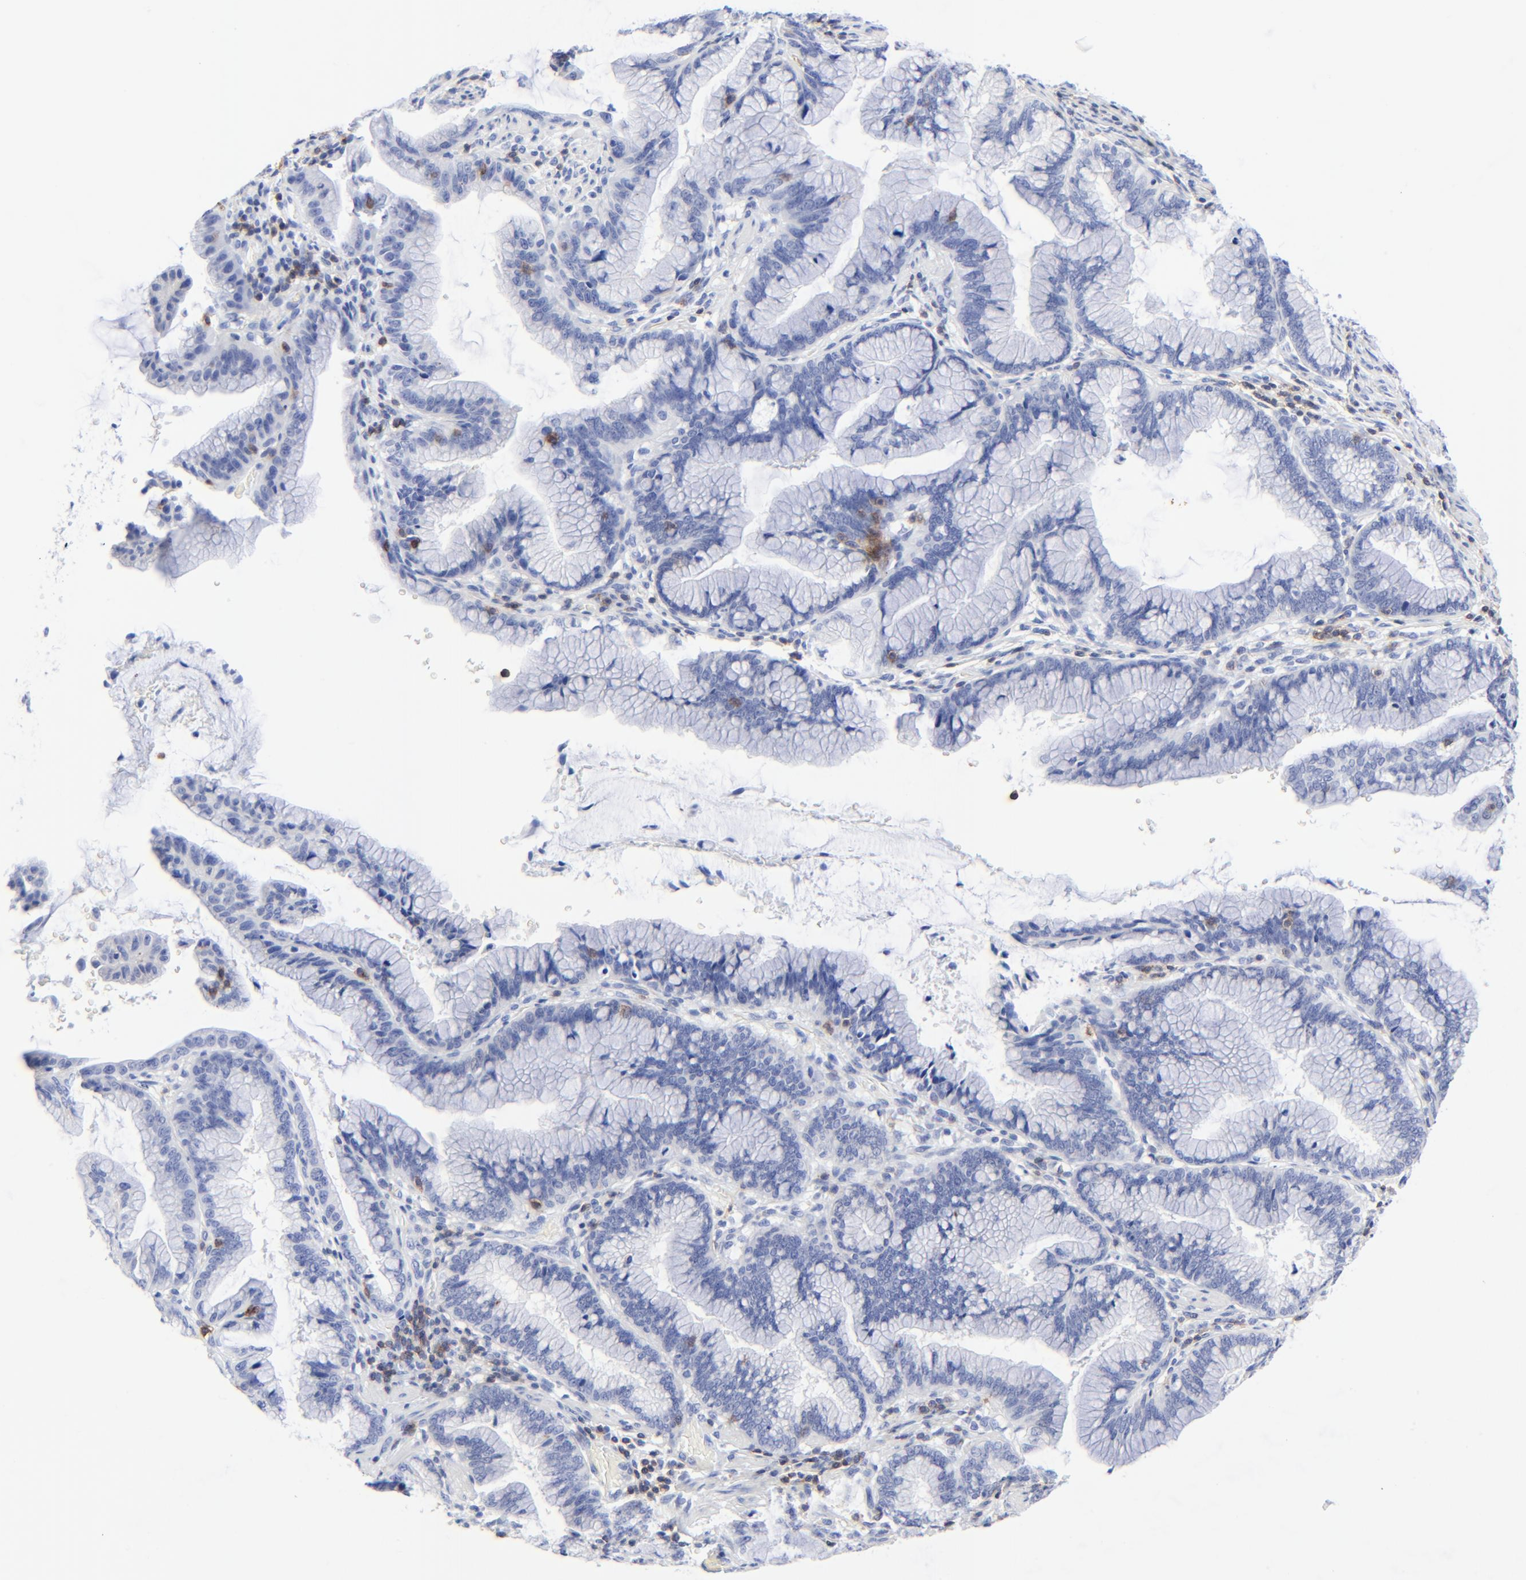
{"staining": {"intensity": "negative", "quantity": "none", "location": "none"}, "tissue": "pancreatic cancer", "cell_type": "Tumor cells", "image_type": "cancer", "snomed": [{"axis": "morphology", "description": "Adenocarcinoma, NOS"}, {"axis": "topography", "description": "Pancreas"}], "caption": "A histopathology image of human adenocarcinoma (pancreatic) is negative for staining in tumor cells.", "gene": "LCK", "patient": {"sex": "female", "age": 64}}